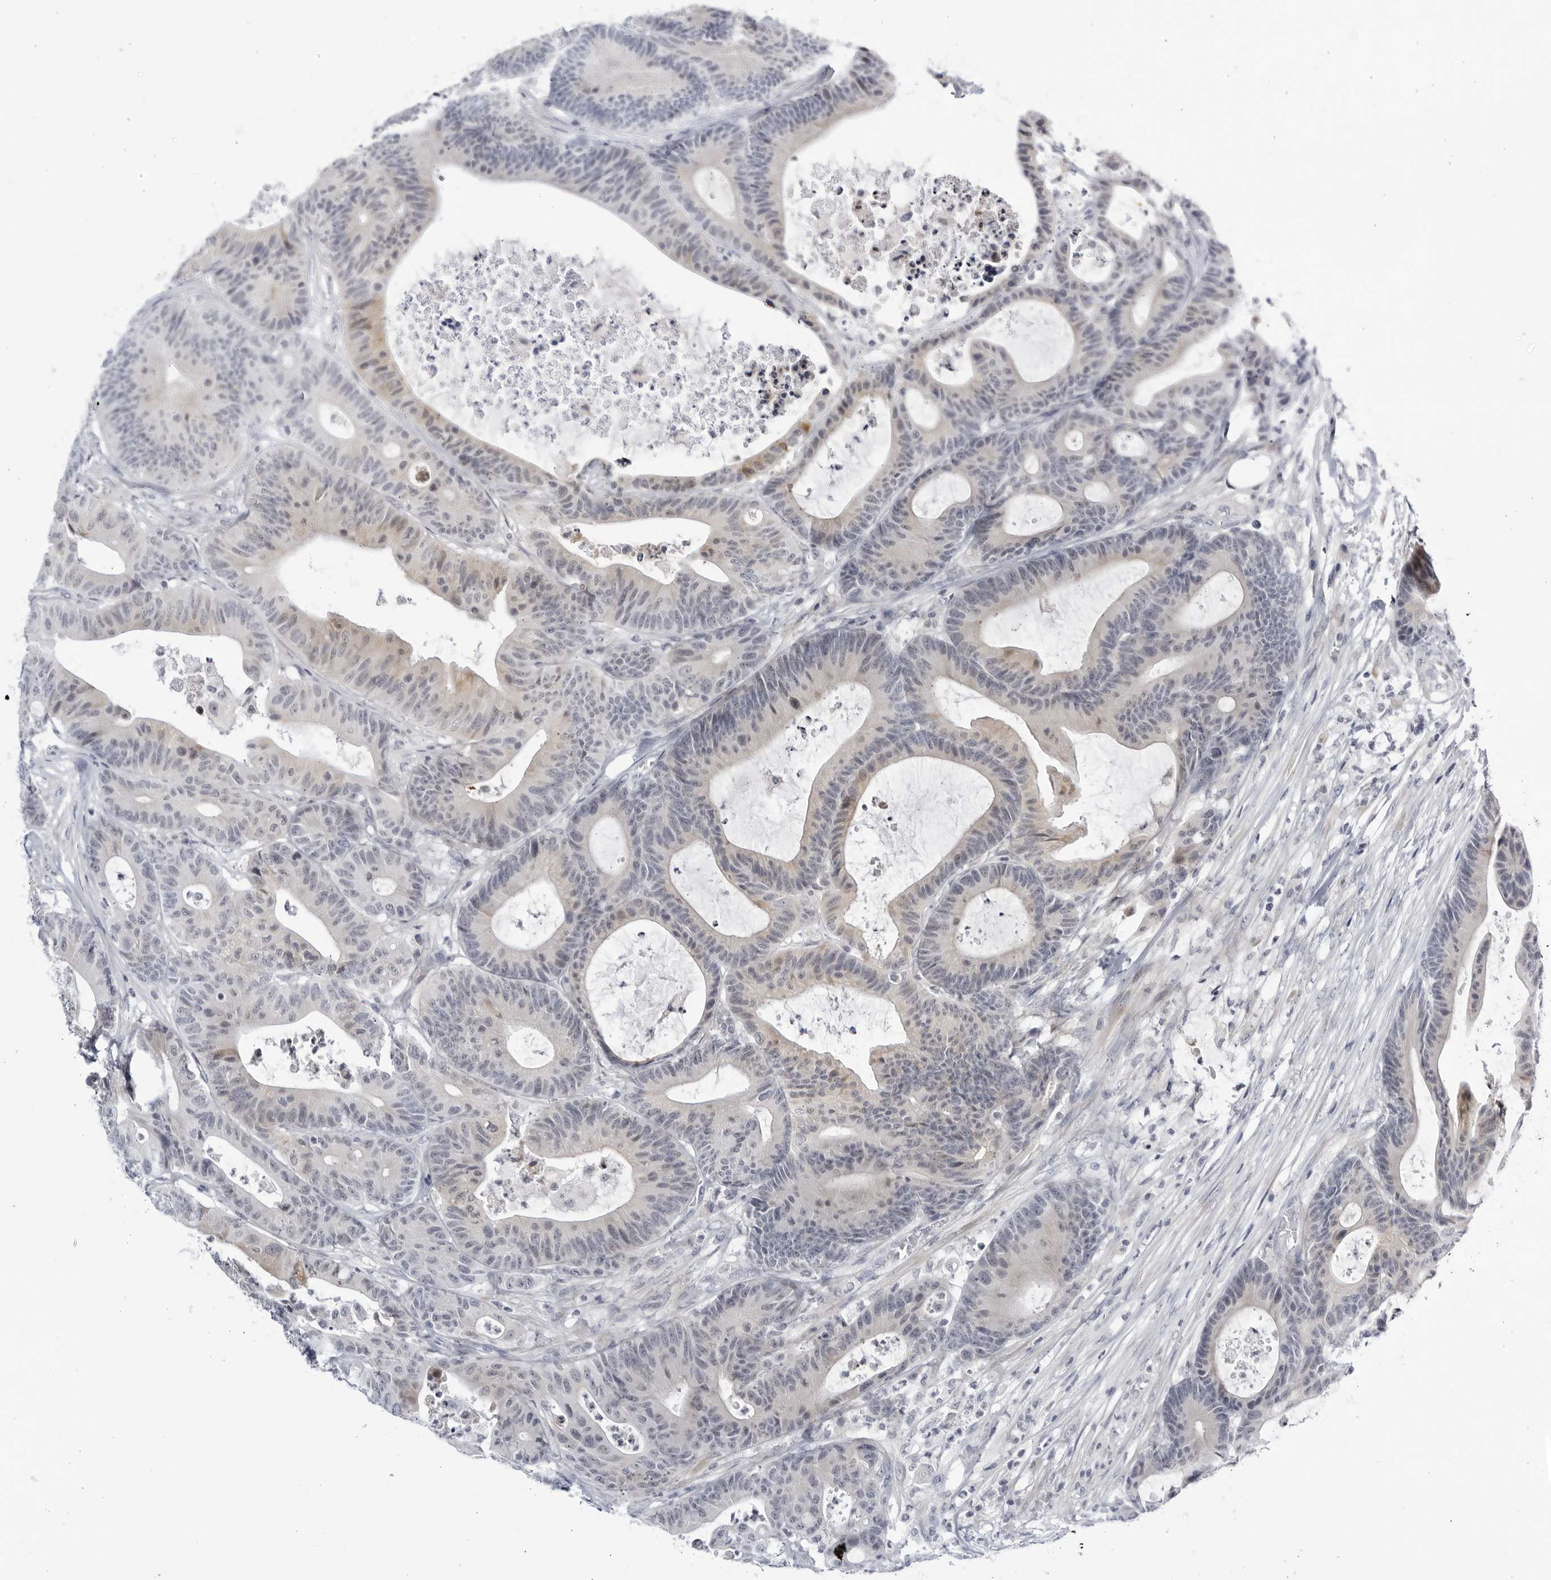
{"staining": {"intensity": "moderate", "quantity": "<25%", "location": "cytoplasmic/membranous"}, "tissue": "colorectal cancer", "cell_type": "Tumor cells", "image_type": "cancer", "snomed": [{"axis": "morphology", "description": "Adenocarcinoma, NOS"}, {"axis": "topography", "description": "Colon"}], "caption": "This is a micrograph of immunohistochemistry staining of colorectal cancer, which shows moderate positivity in the cytoplasmic/membranous of tumor cells.", "gene": "CNBD1", "patient": {"sex": "female", "age": 84}}